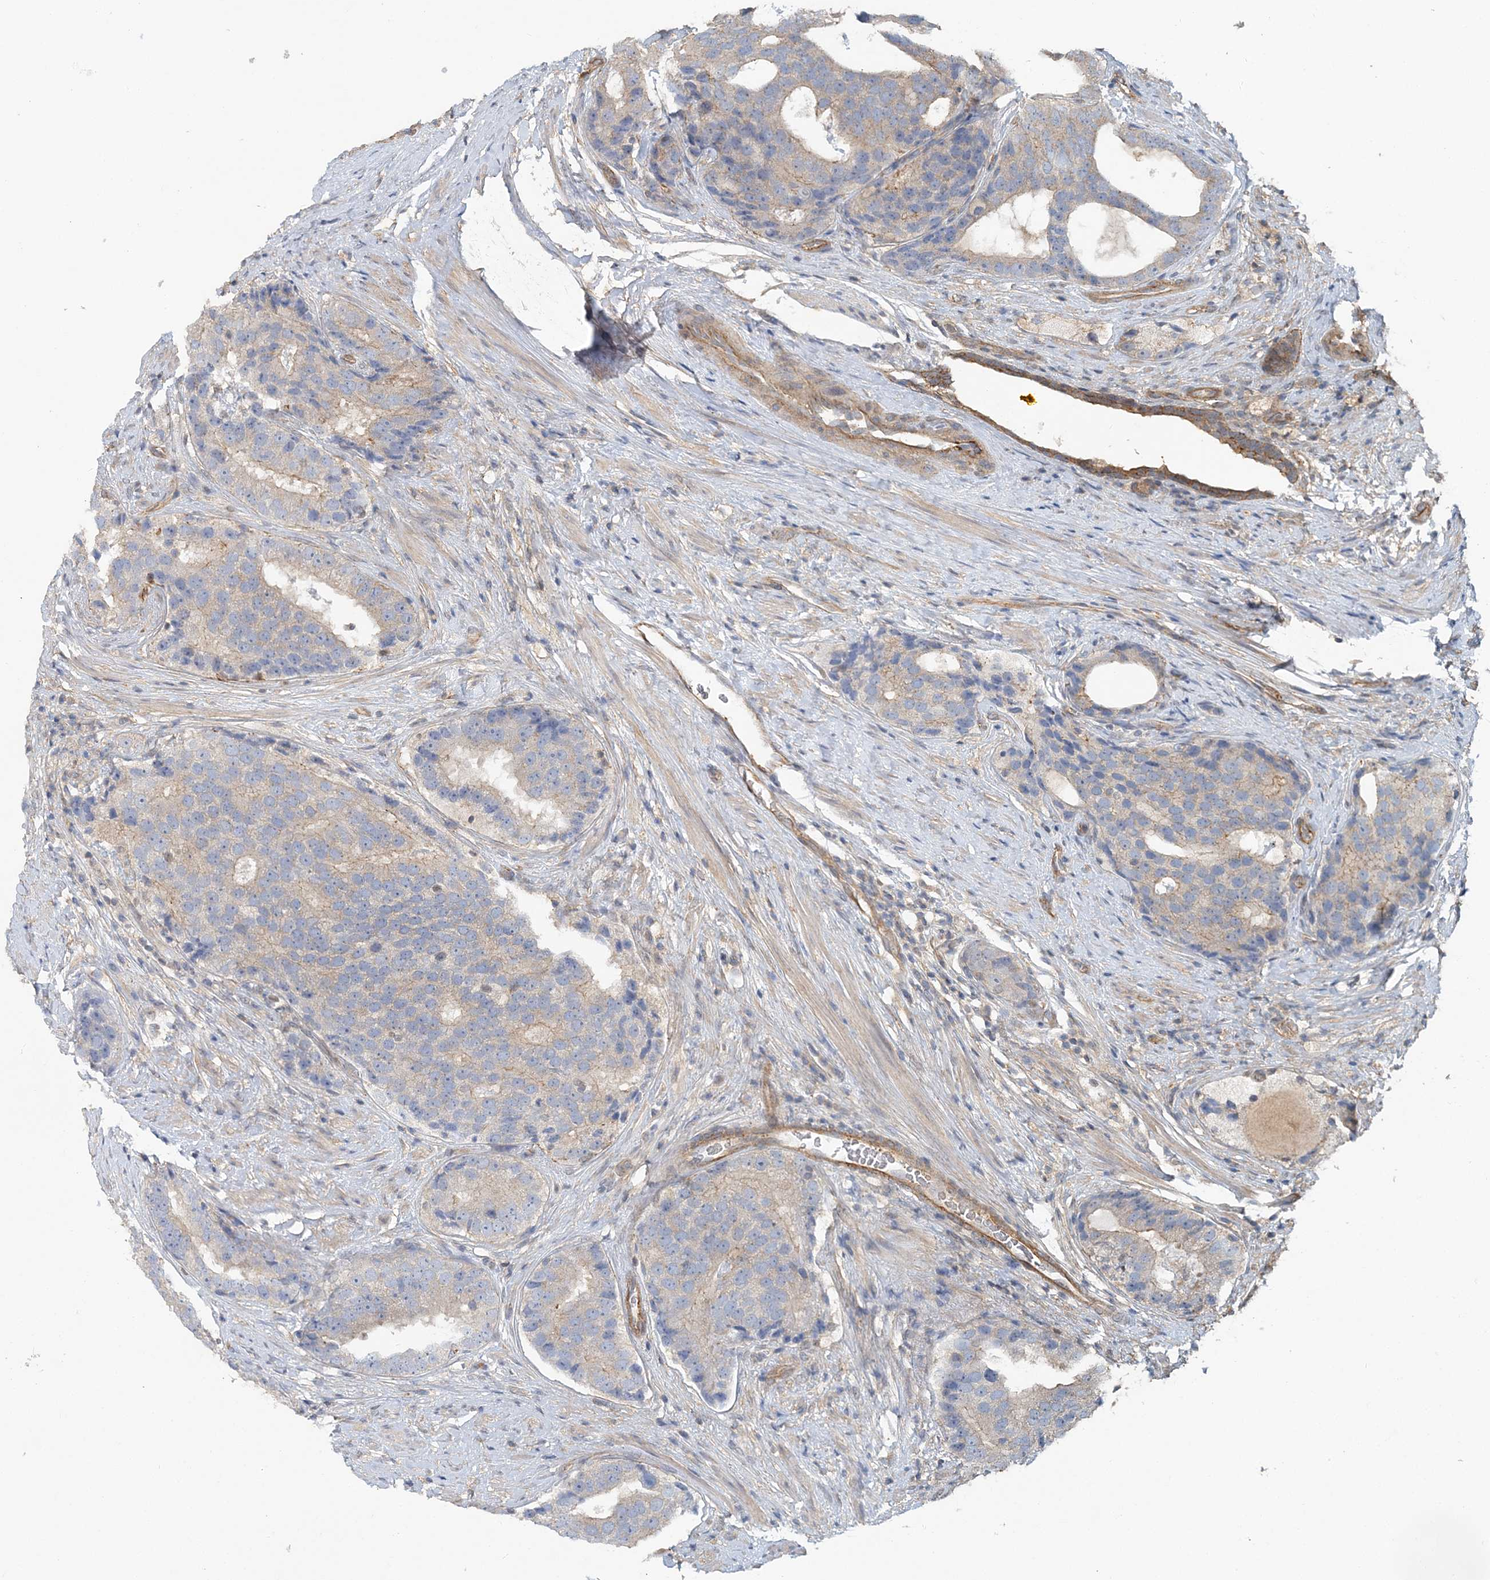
{"staining": {"intensity": "weak", "quantity": "<25%", "location": "cytoplasmic/membranous"}, "tissue": "prostate cancer", "cell_type": "Tumor cells", "image_type": "cancer", "snomed": [{"axis": "morphology", "description": "Adenocarcinoma, High grade"}, {"axis": "topography", "description": "Prostate"}], "caption": "Prostate cancer was stained to show a protein in brown. There is no significant expression in tumor cells.", "gene": "MAT2B", "patient": {"sex": "male", "age": 56}}